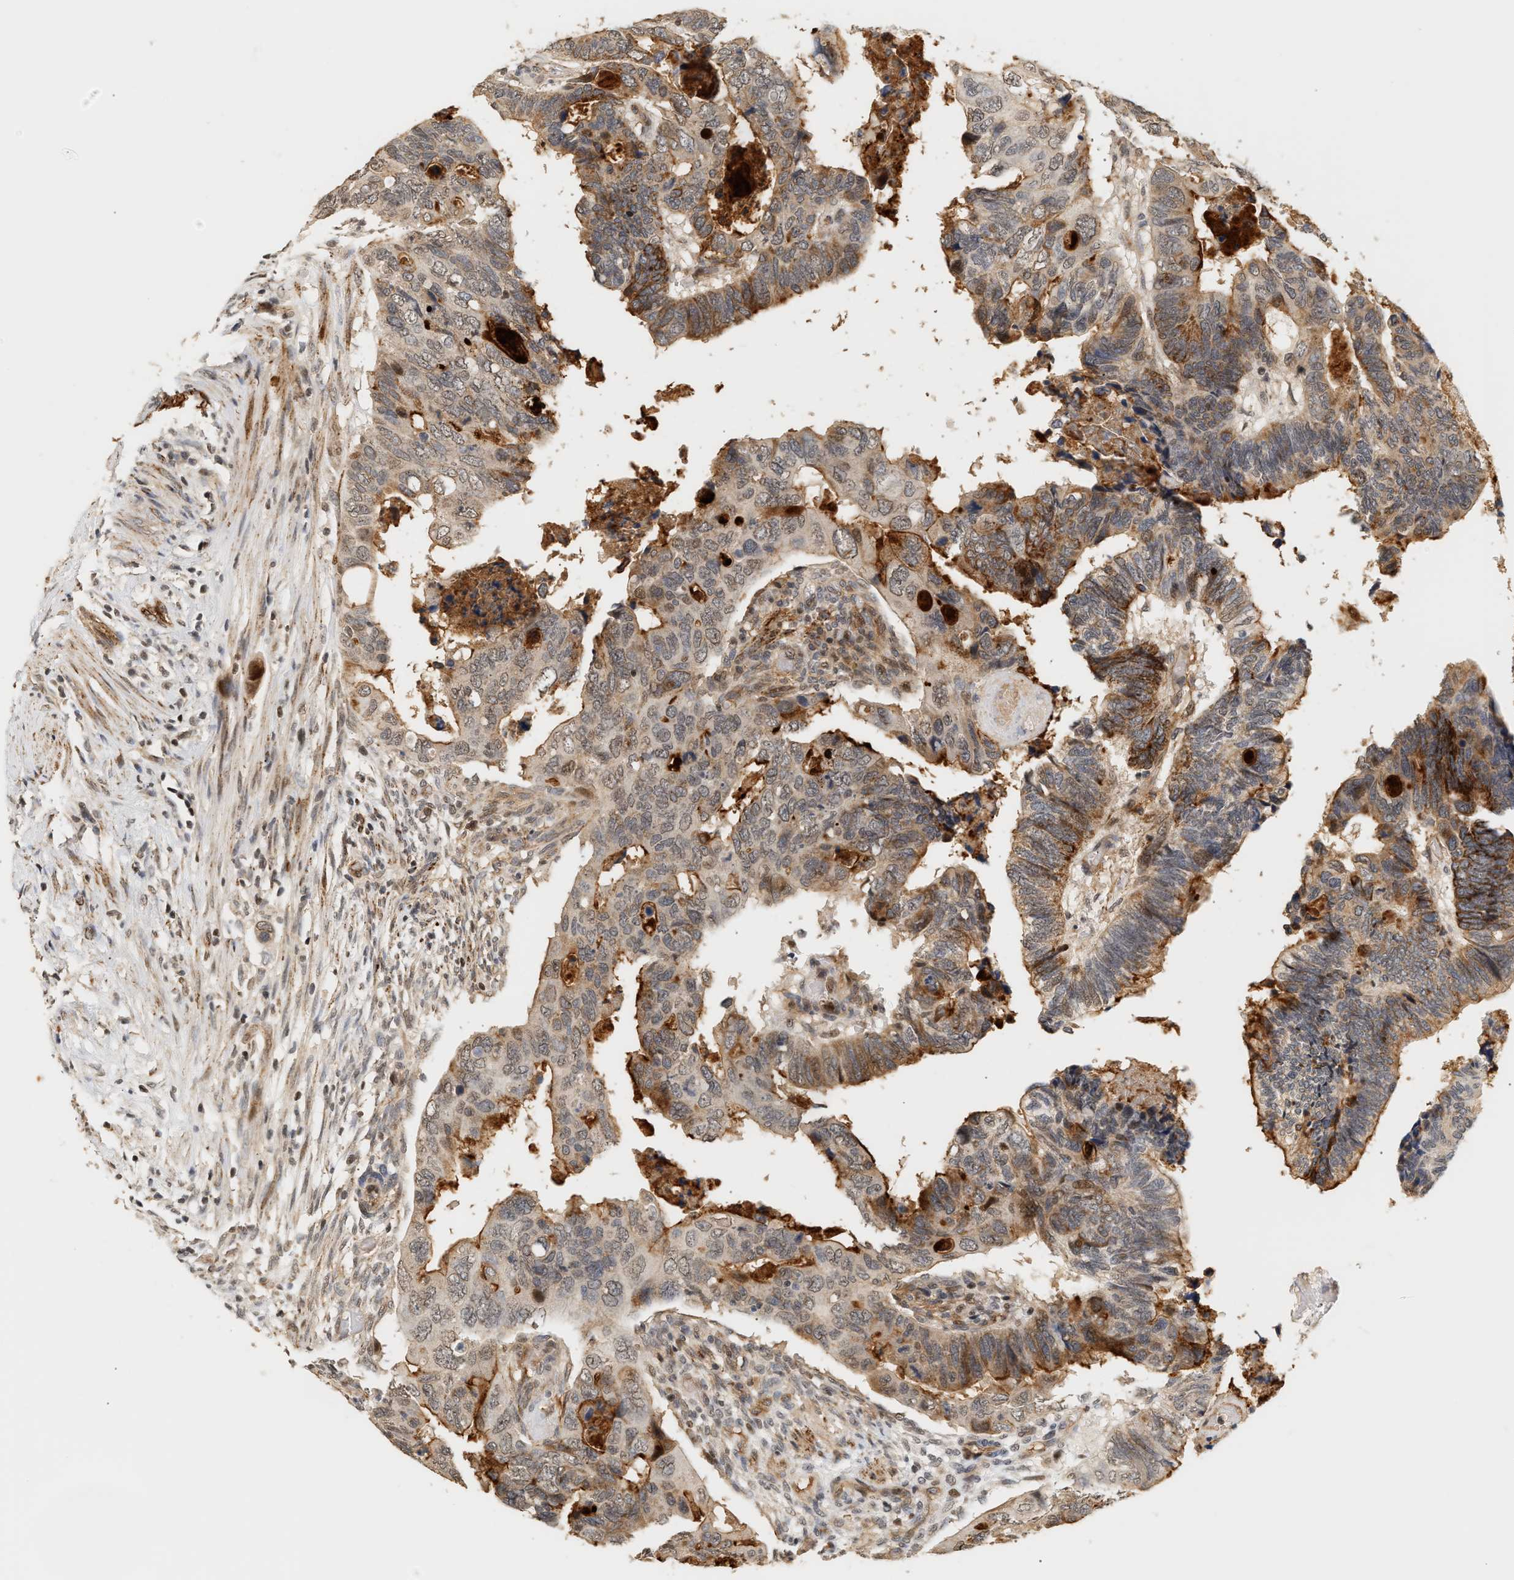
{"staining": {"intensity": "moderate", "quantity": ">75%", "location": "cytoplasmic/membranous"}, "tissue": "colorectal cancer", "cell_type": "Tumor cells", "image_type": "cancer", "snomed": [{"axis": "morphology", "description": "Adenocarcinoma, NOS"}, {"axis": "topography", "description": "Rectum"}], "caption": "Approximately >75% of tumor cells in adenocarcinoma (colorectal) demonstrate moderate cytoplasmic/membranous protein staining as visualized by brown immunohistochemical staining.", "gene": "PLXND1", "patient": {"sex": "male", "age": 53}}